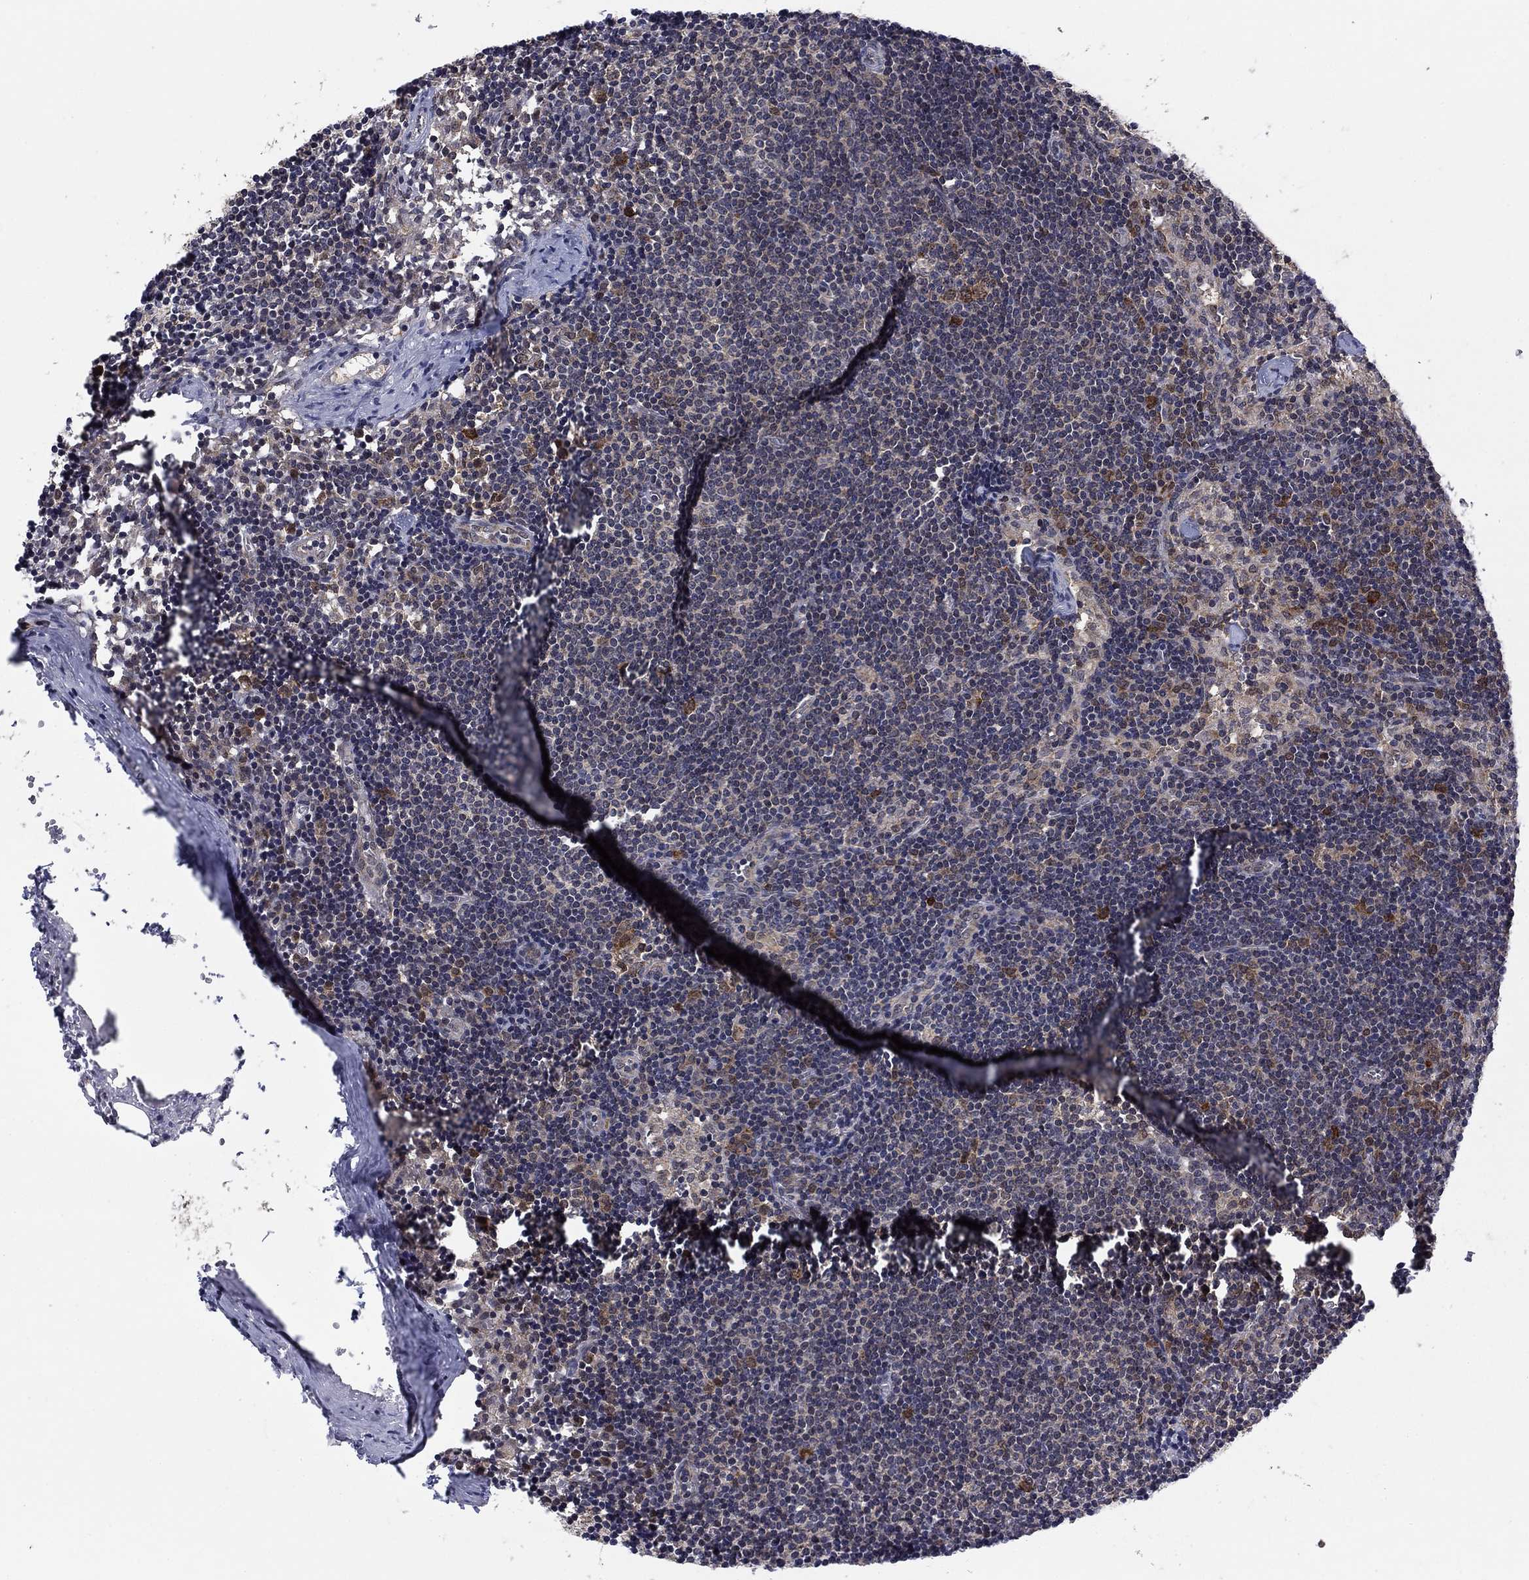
{"staining": {"intensity": "strong", "quantity": "<25%", "location": "cytoplasmic/membranous"}, "tissue": "lymph node", "cell_type": "Non-germinal center cells", "image_type": "normal", "snomed": [{"axis": "morphology", "description": "Normal tissue, NOS"}, {"axis": "topography", "description": "Lymph node"}], "caption": "This photomicrograph demonstrates immunohistochemistry staining of normal human lymph node, with medium strong cytoplasmic/membranous expression in about <25% of non-germinal center cells.", "gene": "DNAJA1", "patient": {"sex": "female", "age": 52}}